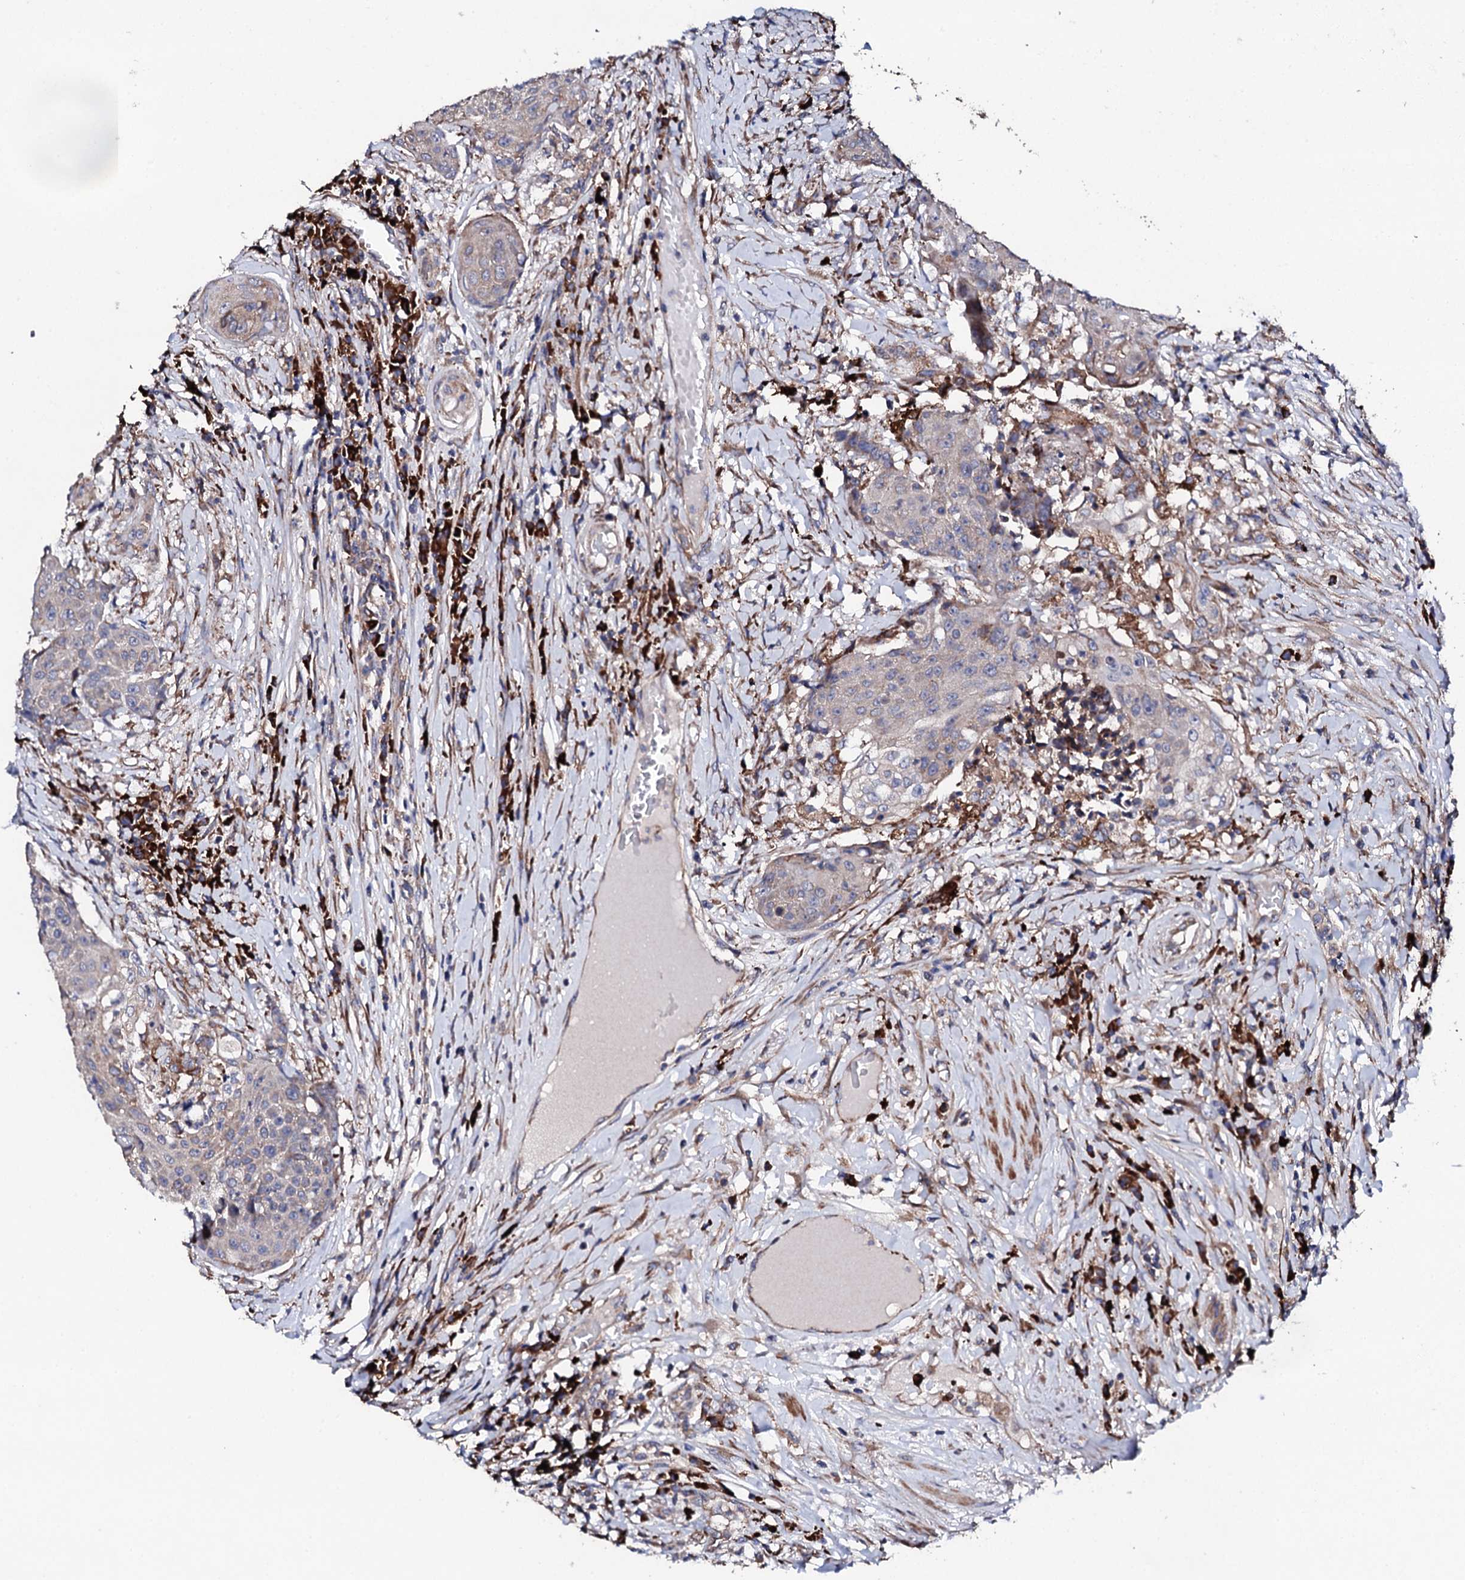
{"staining": {"intensity": "weak", "quantity": "<25%", "location": "cytoplasmic/membranous"}, "tissue": "urothelial cancer", "cell_type": "Tumor cells", "image_type": "cancer", "snomed": [{"axis": "morphology", "description": "Urothelial carcinoma, High grade"}, {"axis": "topography", "description": "Urinary bladder"}], "caption": "Human high-grade urothelial carcinoma stained for a protein using IHC exhibits no positivity in tumor cells.", "gene": "LIPT2", "patient": {"sex": "female", "age": 63}}